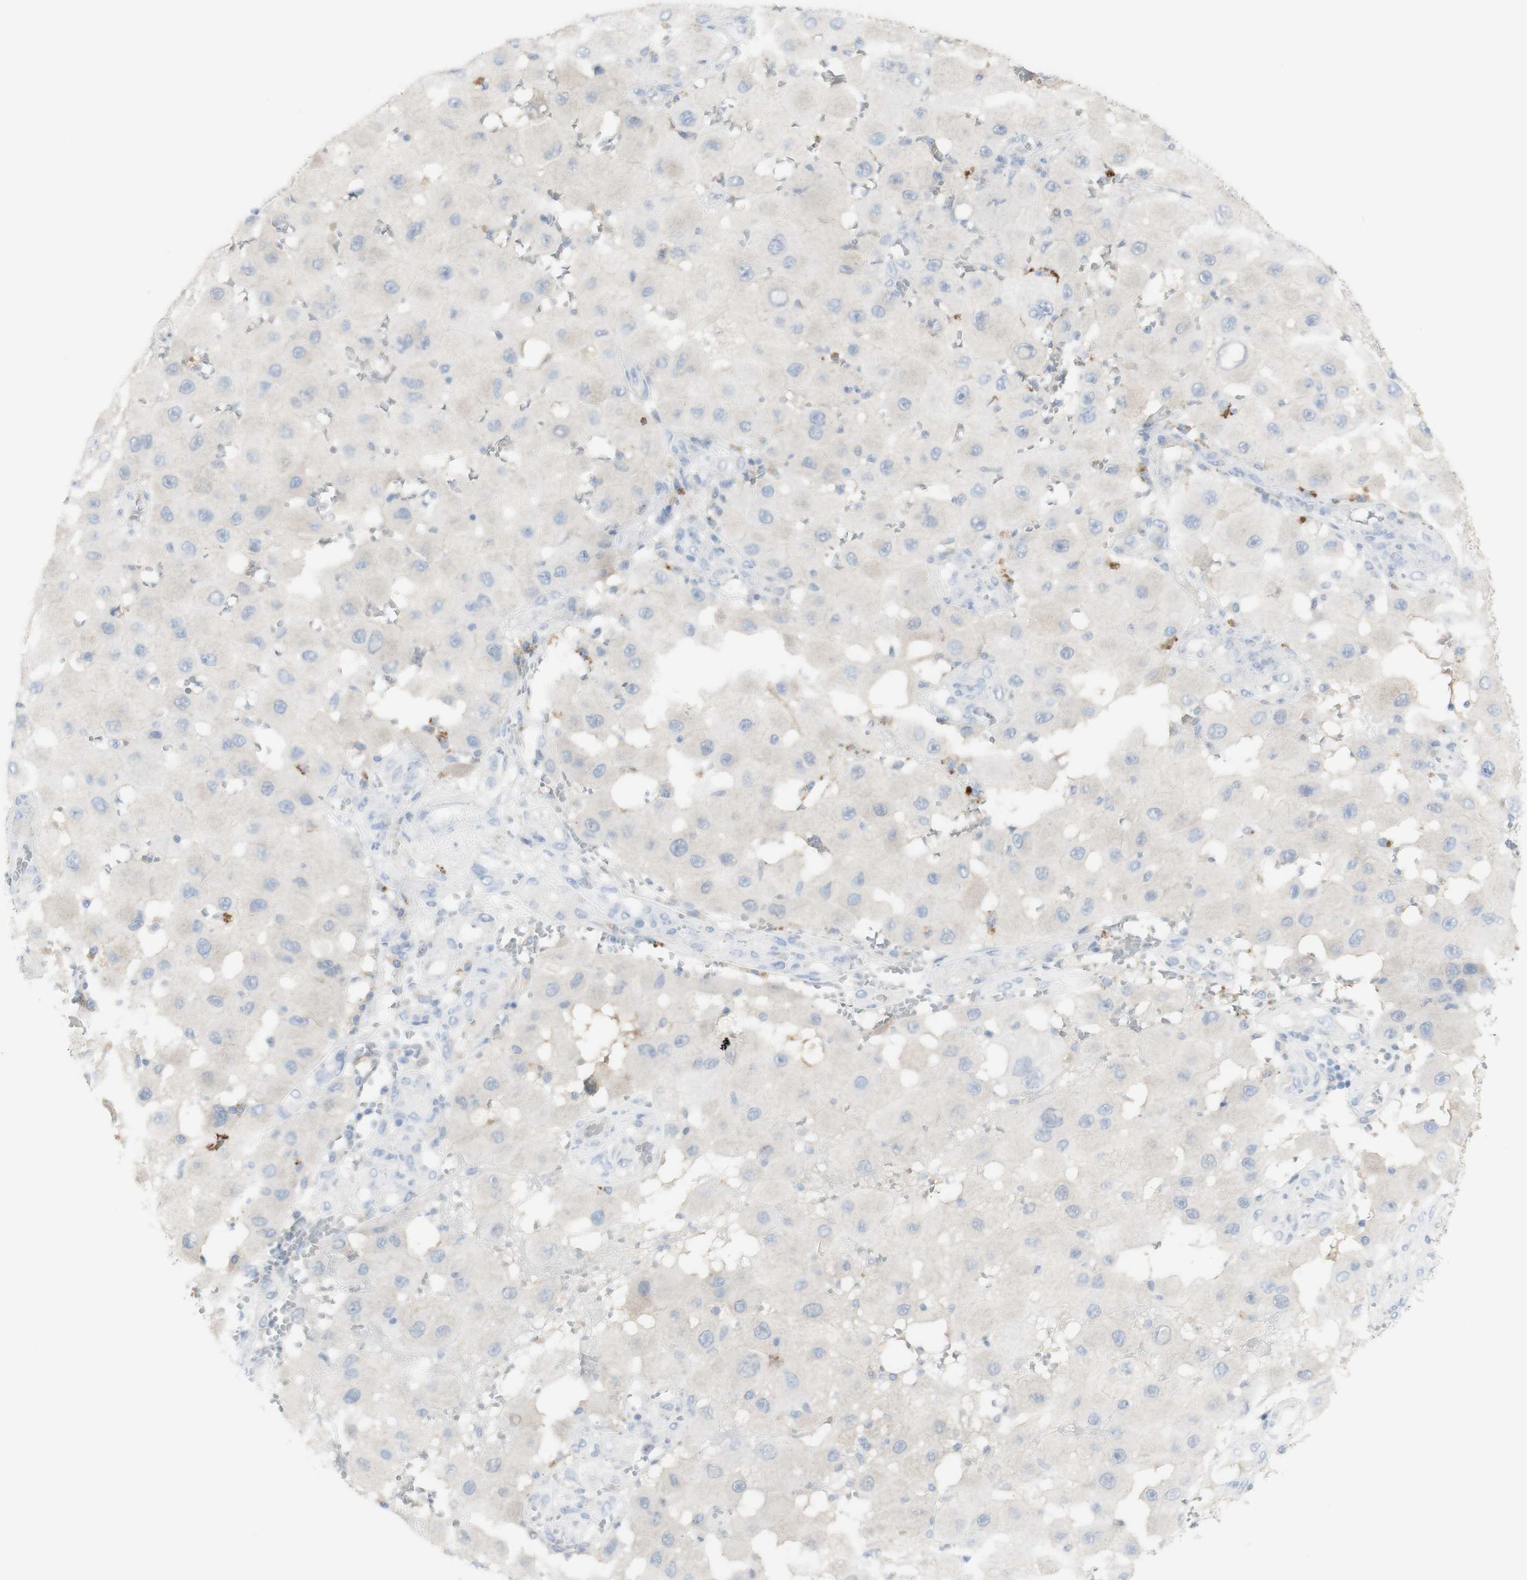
{"staining": {"intensity": "negative", "quantity": "none", "location": "none"}, "tissue": "melanoma", "cell_type": "Tumor cells", "image_type": "cancer", "snomed": [{"axis": "morphology", "description": "Malignant melanoma, NOS"}, {"axis": "topography", "description": "Skin"}], "caption": "Immunohistochemical staining of human malignant melanoma exhibits no significant expression in tumor cells.", "gene": "CD207", "patient": {"sex": "female", "age": 81}}